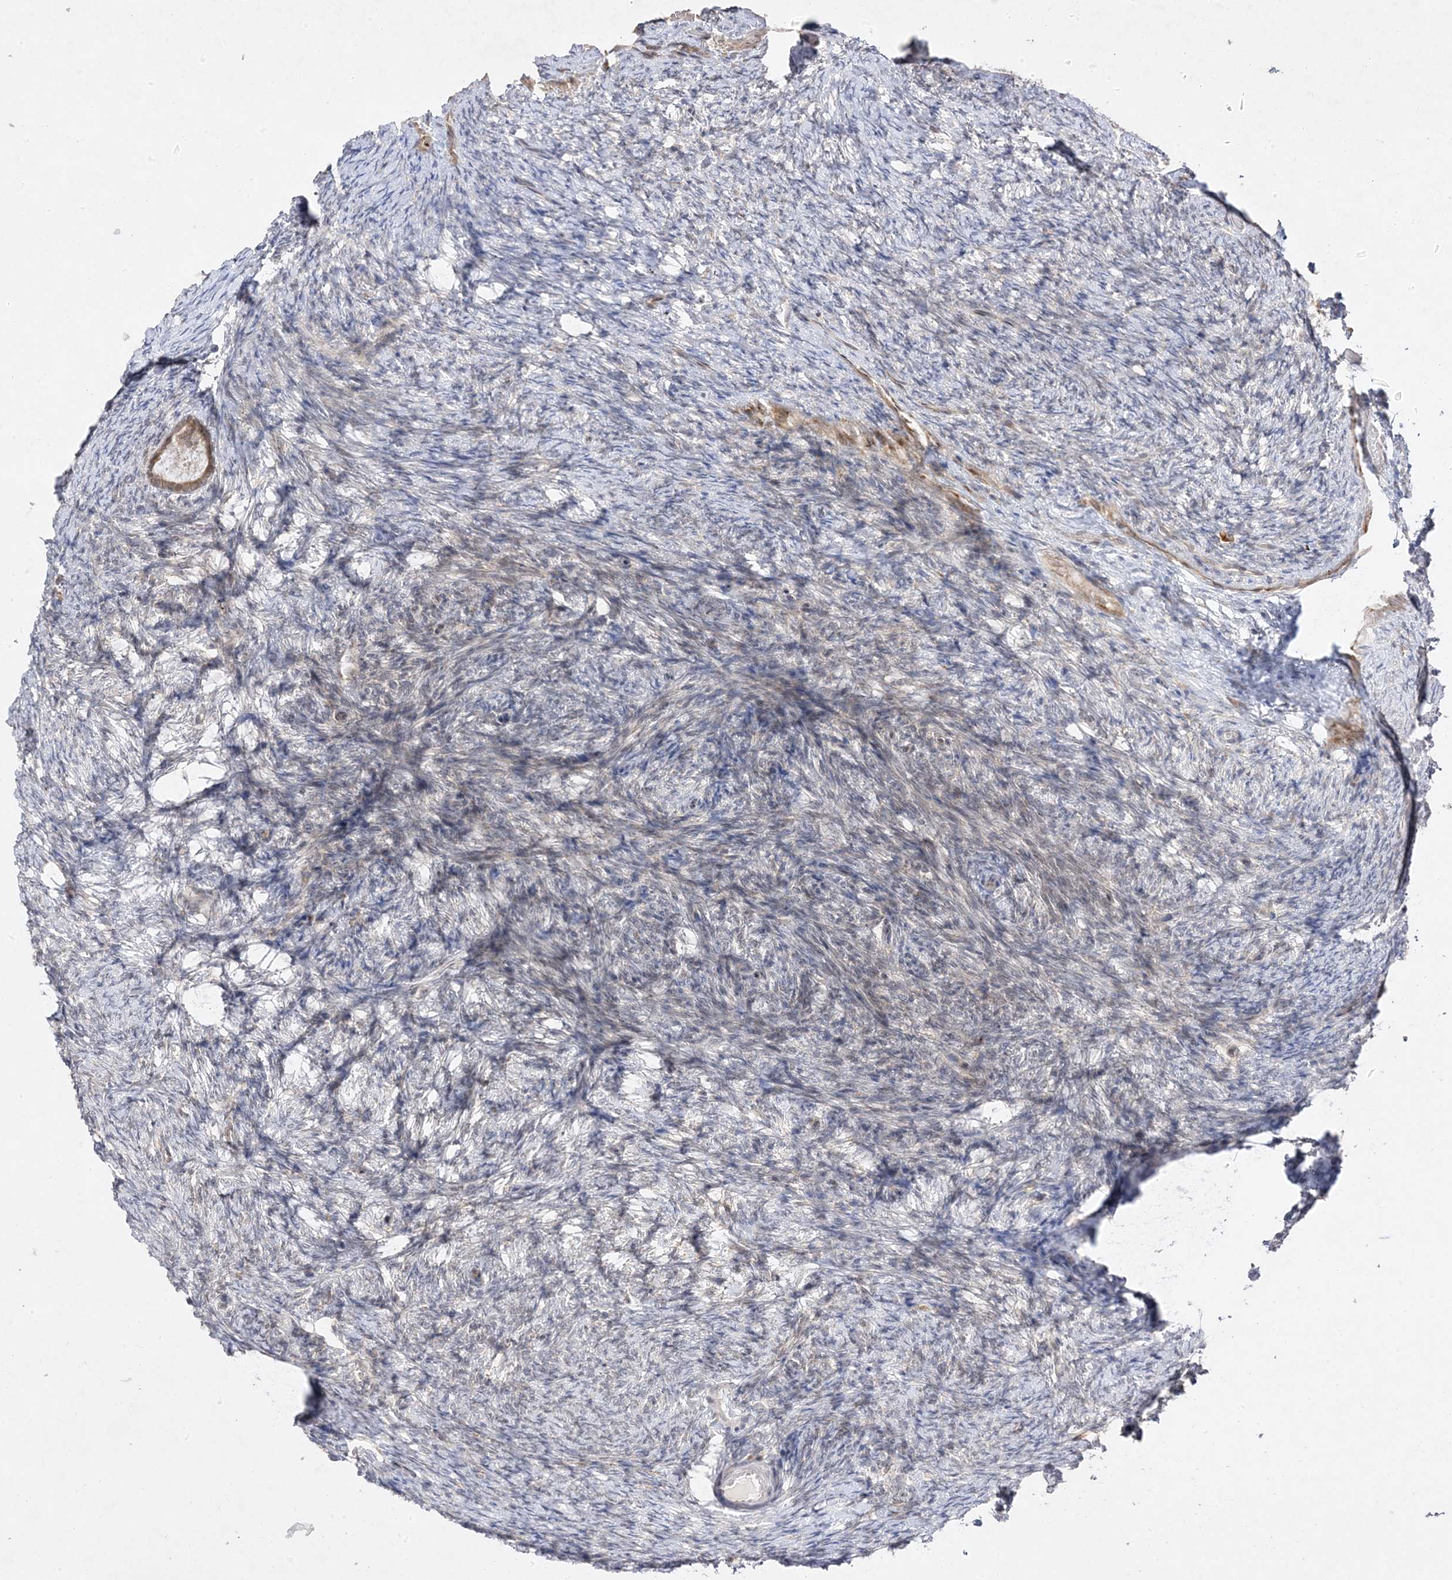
{"staining": {"intensity": "moderate", "quantity": ">75%", "location": "cytoplasmic/membranous"}, "tissue": "ovary", "cell_type": "Follicle cells", "image_type": "normal", "snomed": [{"axis": "morphology", "description": "Normal tissue, NOS"}, {"axis": "morphology", "description": "Cyst, NOS"}, {"axis": "topography", "description": "Ovary"}], "caption": "Moderate cytoplasmic/membranous positivity for a protein is appreciated in approximately >75% of follicle cells of unremarkable ovary using immunohistochemistry.", "gene": "C2CD2", "patient": {"sex": "female", "age": 33}}